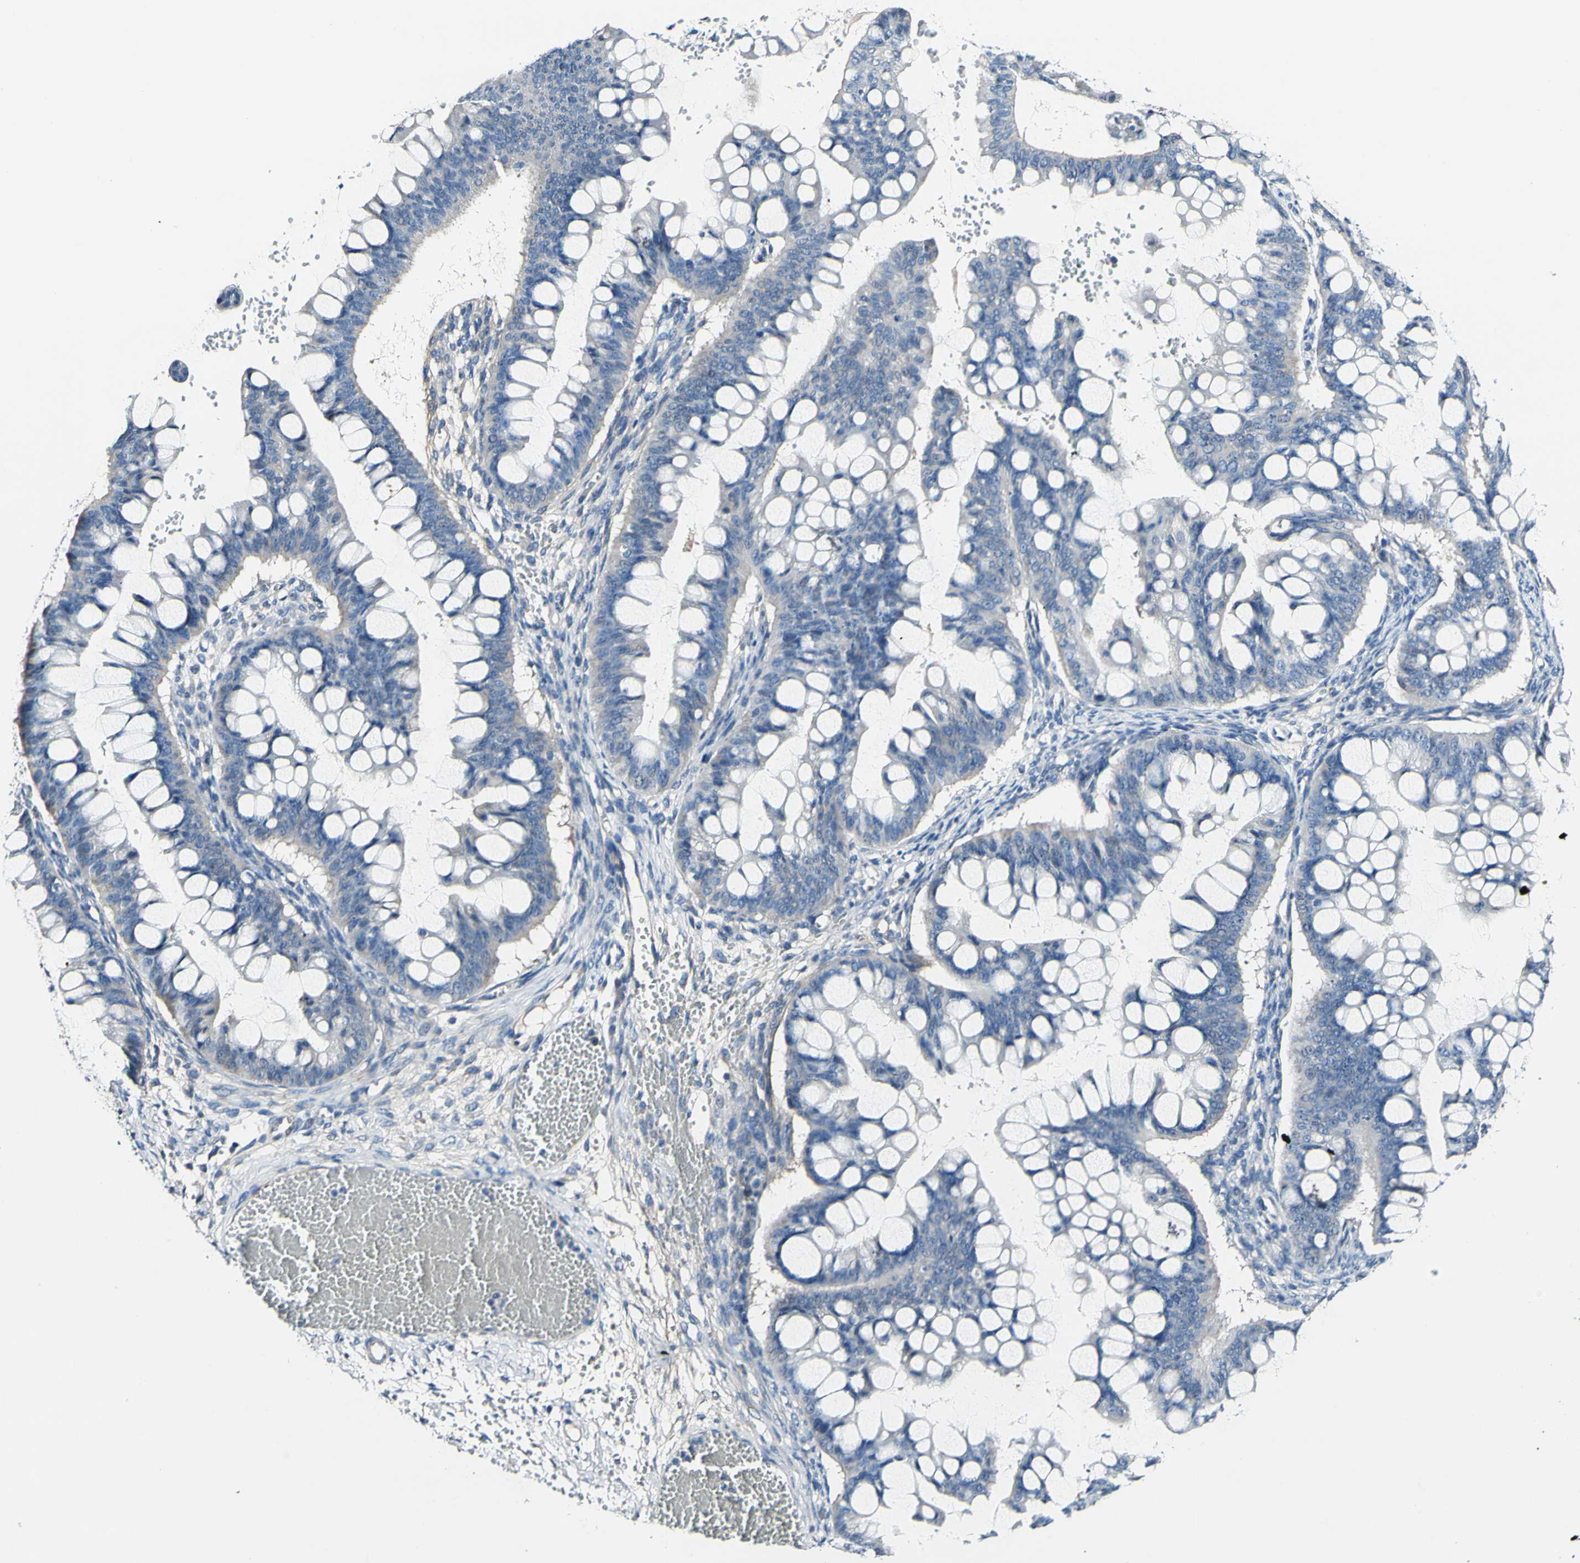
{"staining": {"intensity": "negative", "quantity": "none", "location": "none"}, "tissue": "ovarian cancer", "cell_type": "Tumor cells", "image_type": "cancer", "snomed": [{"axis": "morphology", "description": "Cystadenocarcinoma, mucinous, NOS"}, {"axis": "topography", "description": "Ovary"}], "caption": "Immunohistochemistry (IHC) of human ovarian cancer exhibits no positivity in tumor cells.", "gene": "COL6A3", "patient": {"sex": "female", "age": 73}}